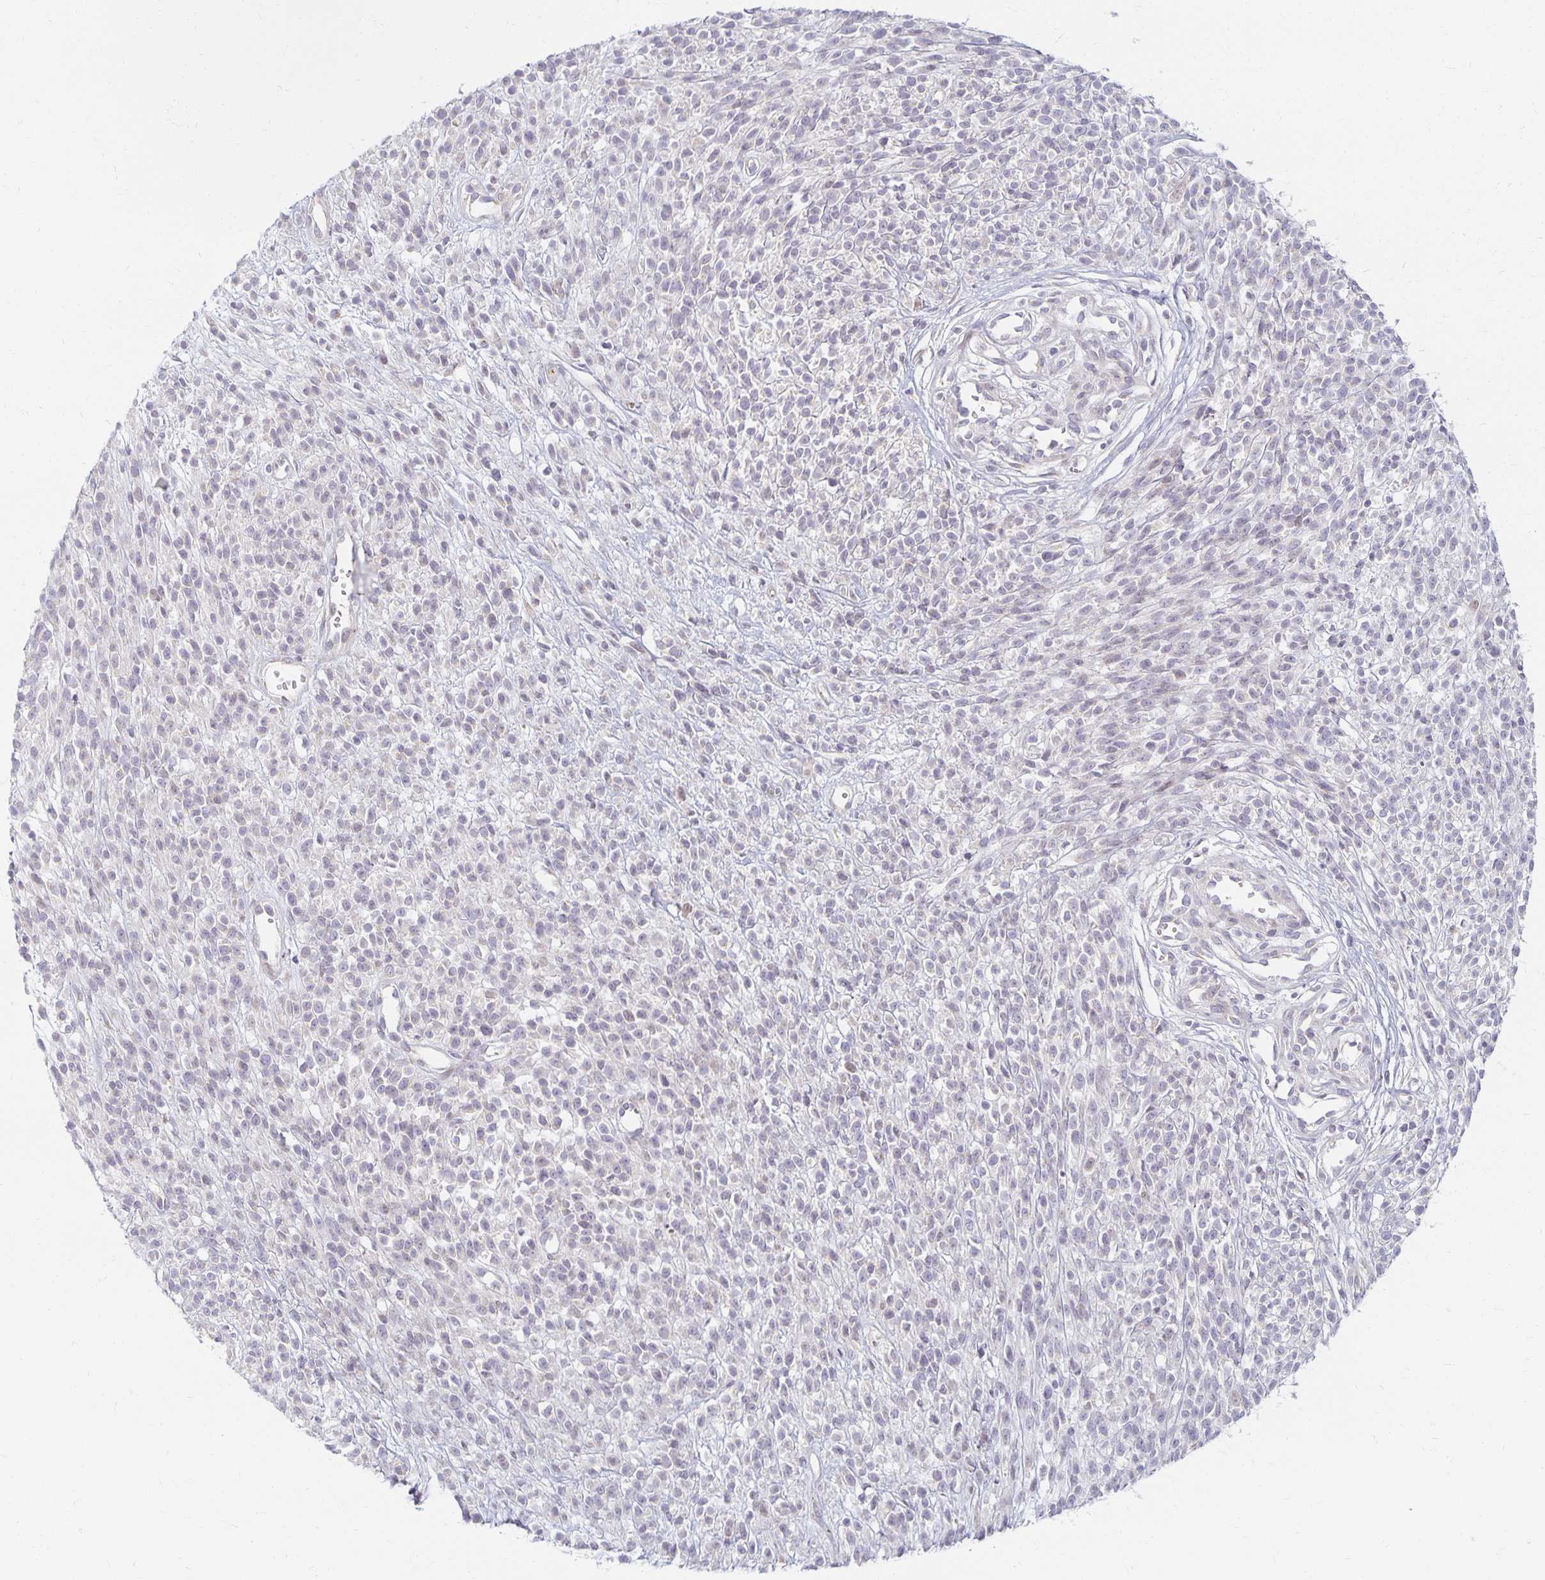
{"staining": {"intensity": "negative", "quantity": "none", "location": "none"}, "tissue": "melanoma", "cell_type": "Tumor cells", "image_type": "cancer", "snomed": [{"axis": "morphology", "description": "Malignant melanoma, NOS"}, {"axis": "topography", "description": "Skin"}, {"axis": "topography", "description": "Skin of trunk"}], "caption": "Human melanoma stained for a protein using immunohistochemistry exhibits no staining in tumor cells.", "gene": "EHF", "patient": {"sex": "male", "age": 74}}